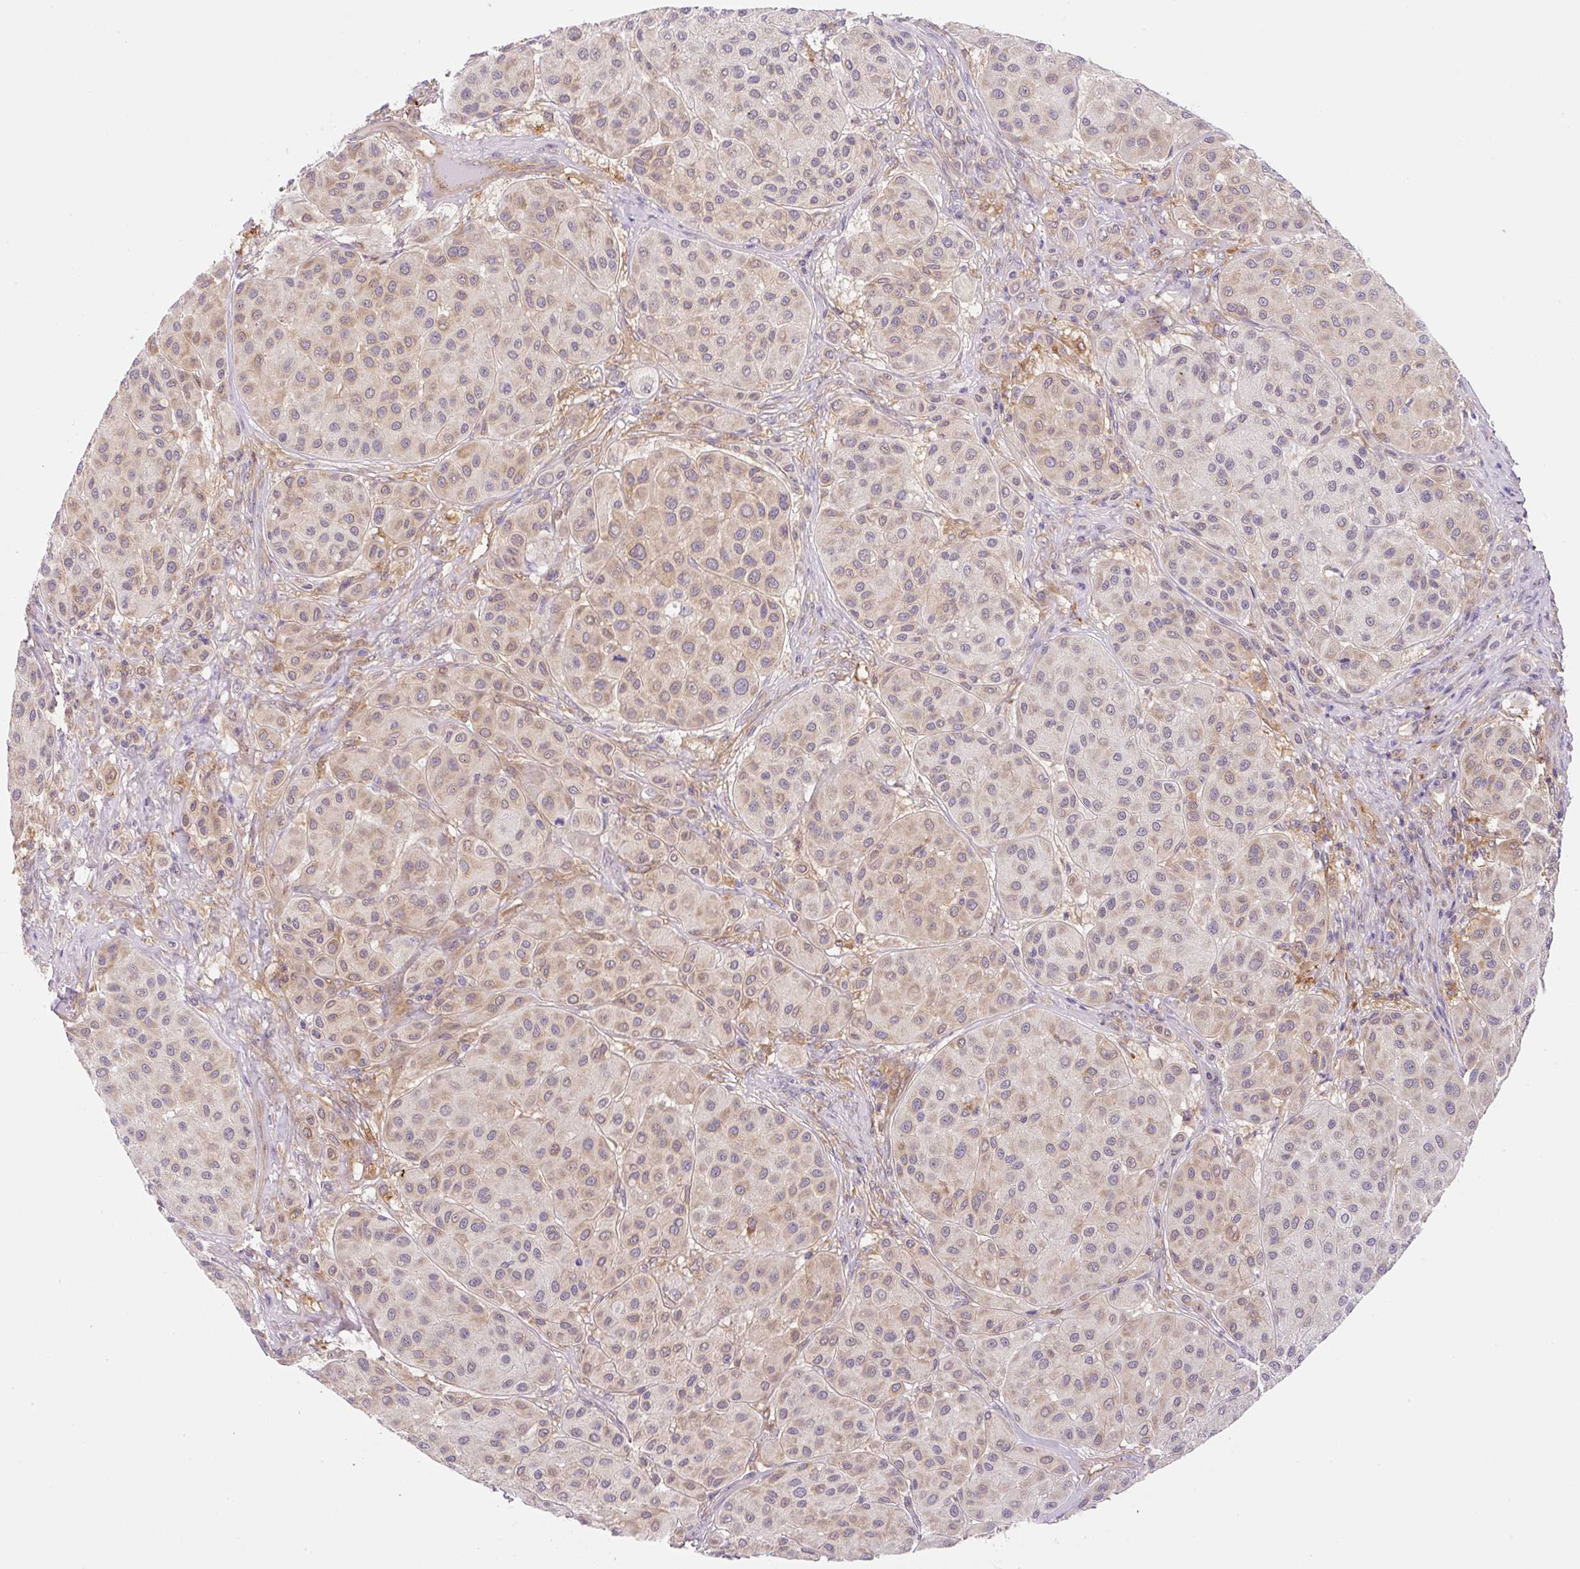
{"staining": {"intensity": "weak", "quantity": ">75%", "location": "cytoplasmic/membranous"}, "tissue": "melanoma", "cell_type": "Tumor cells", "image_type": "cancer", "snomed": [{"axis": "morphology", "description": "Malignant melanoma, Metastatic site"}, {"axis": "topography", "description": "Smooth muscle"}], "caption": "DAB (3,3'-diaminobenzidine) immunohistochemical staining of melanoma shows weak cytoplasmic/membranous protein expression in approximately >75% of tumor cells.", "gene": "OMA1", "patient": {"sex": "male", "age": 41}}